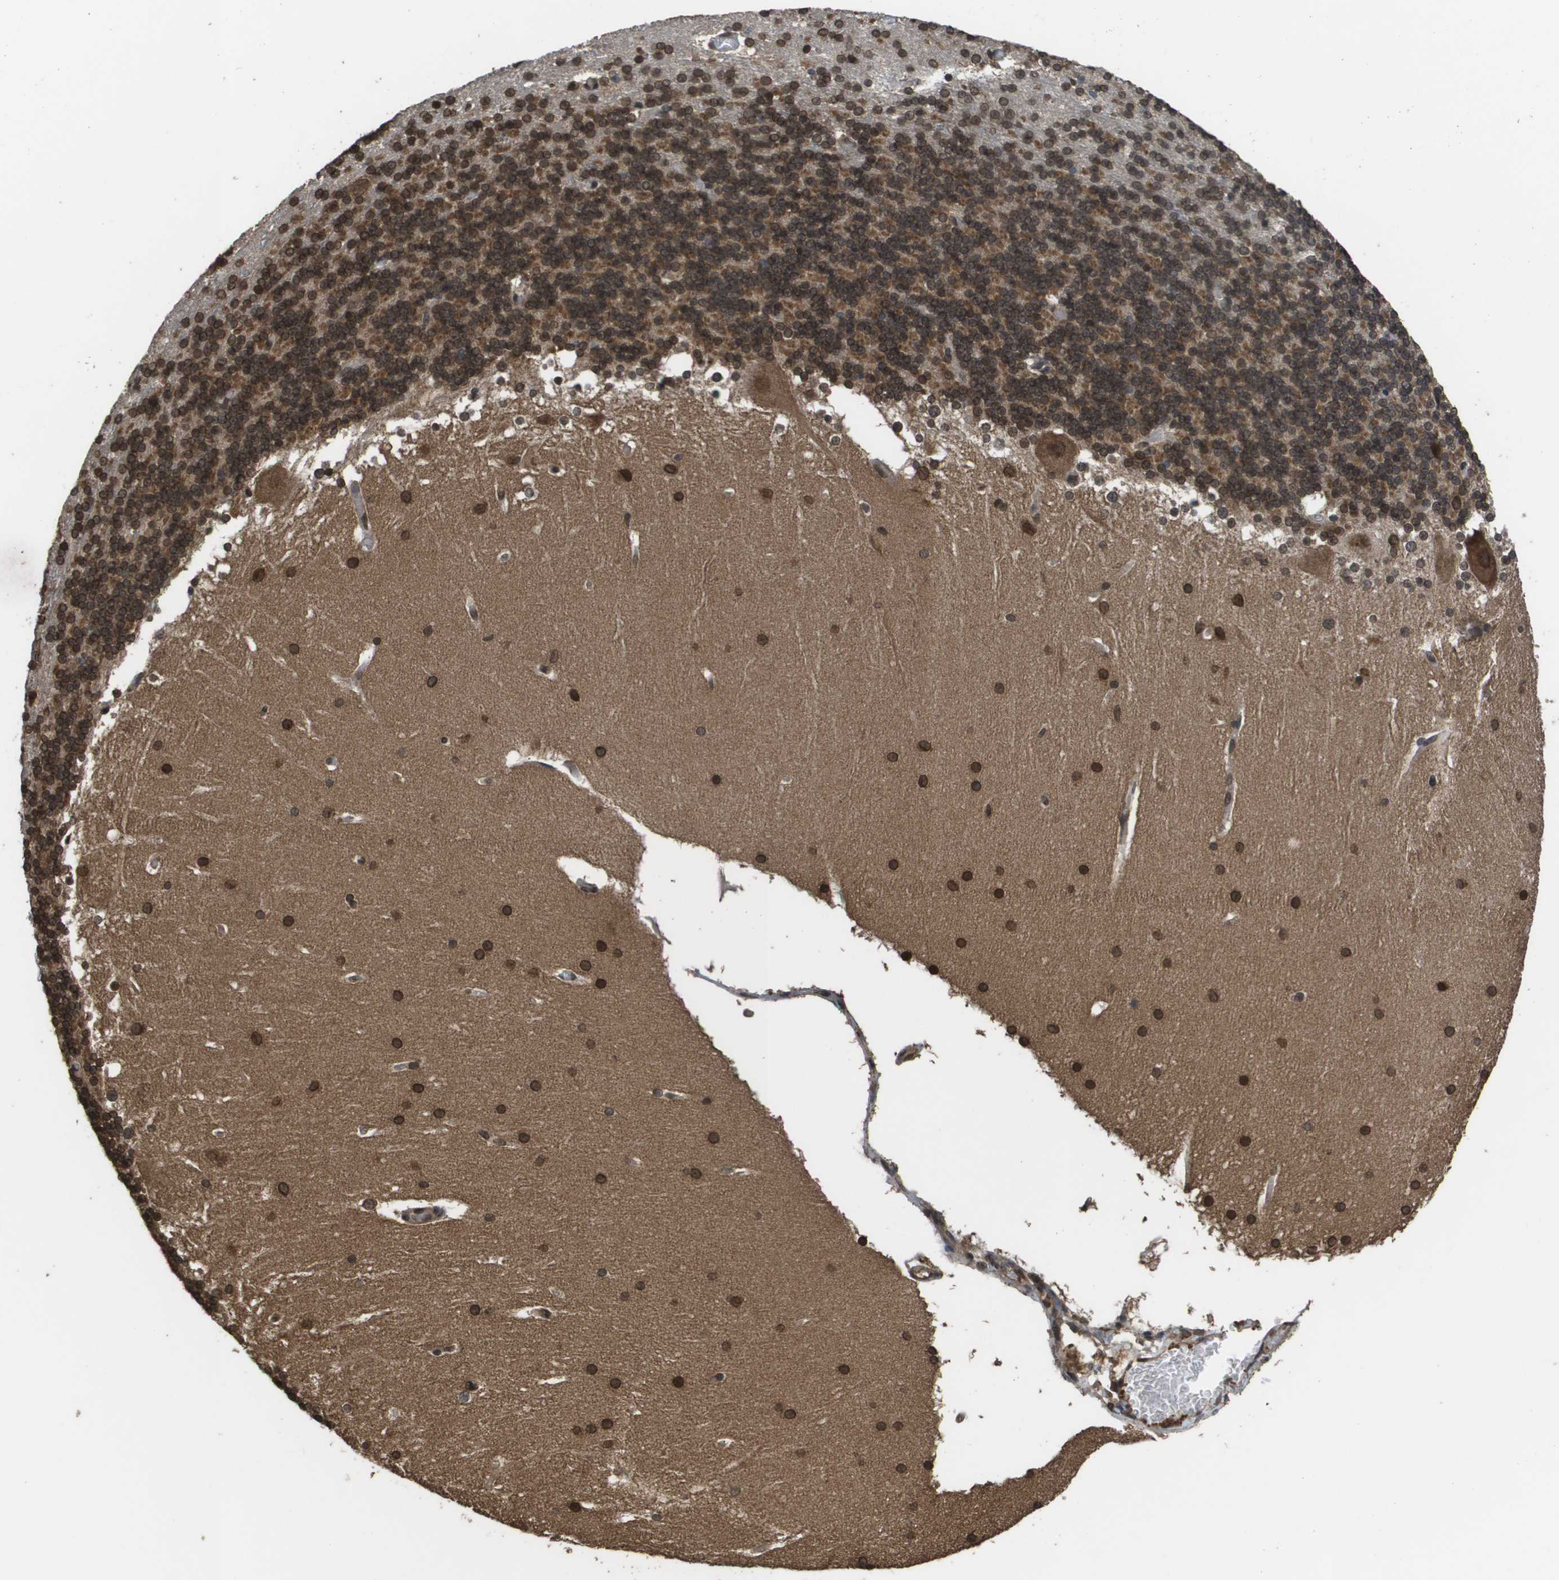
{"staining": {"intensity": "strong", "quantity": ">75%", "location": "nuclear"}, "tissue": "cerebellum", "cell_type": "Cells in granular layer", "image_type": "normal", "snomed": [{"axis": "morphology", "description": "Normal tissue, NOS"}, {"axis": "topography", "description": "Cerebellum"}], "caption": "Immunohistochemistry (IHC) of benign cerebellum exhibits high levels of strong nuclear expression in approximately >75% of cells in granular layer. (DAB IHC with brightfield microscopy, high magnification).", "gene": "AXIN2", "patient": {"sex": "female", "age": 19}}